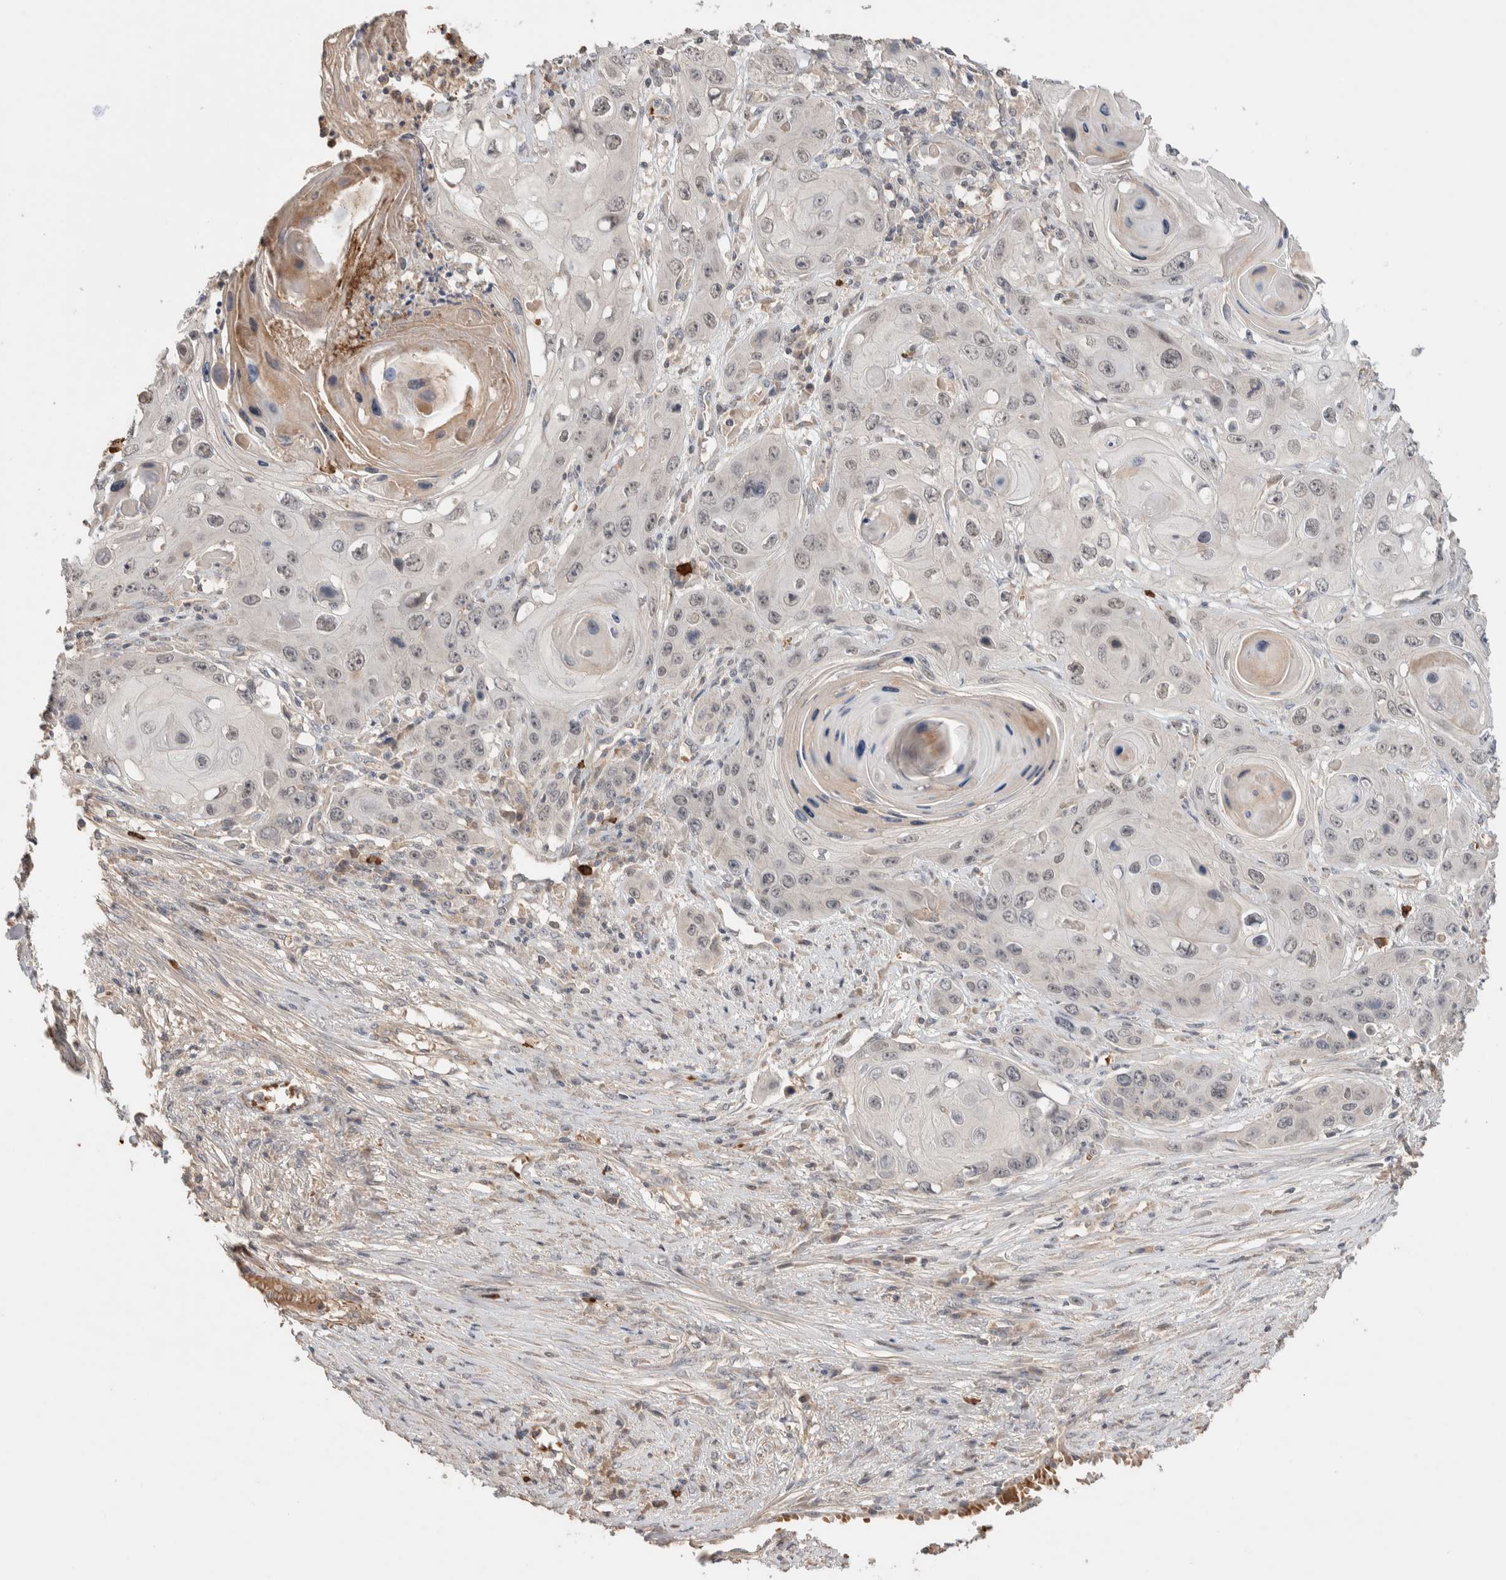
{"staining": {"intensity": "negative", "quantity": "none", "location": "none"}, "tissue": "skin cancer", "cell_type": "Tumor cells", "image_type": "cancer", "snomed": [{"axis": "morphology", "description": "Squamous cell carcinoma, NOS"}, {"axis": "topography", "description": "Skin"}], "caption": "Photomicrograph shows no significant protein expression in tumor cells of skin cancer (squamous cell carcinoma). (DAB immunohistochemistry with hematoxylin counter stain).", "gene": "WDR91", "patient": {"sex": "male", "age": 55}}